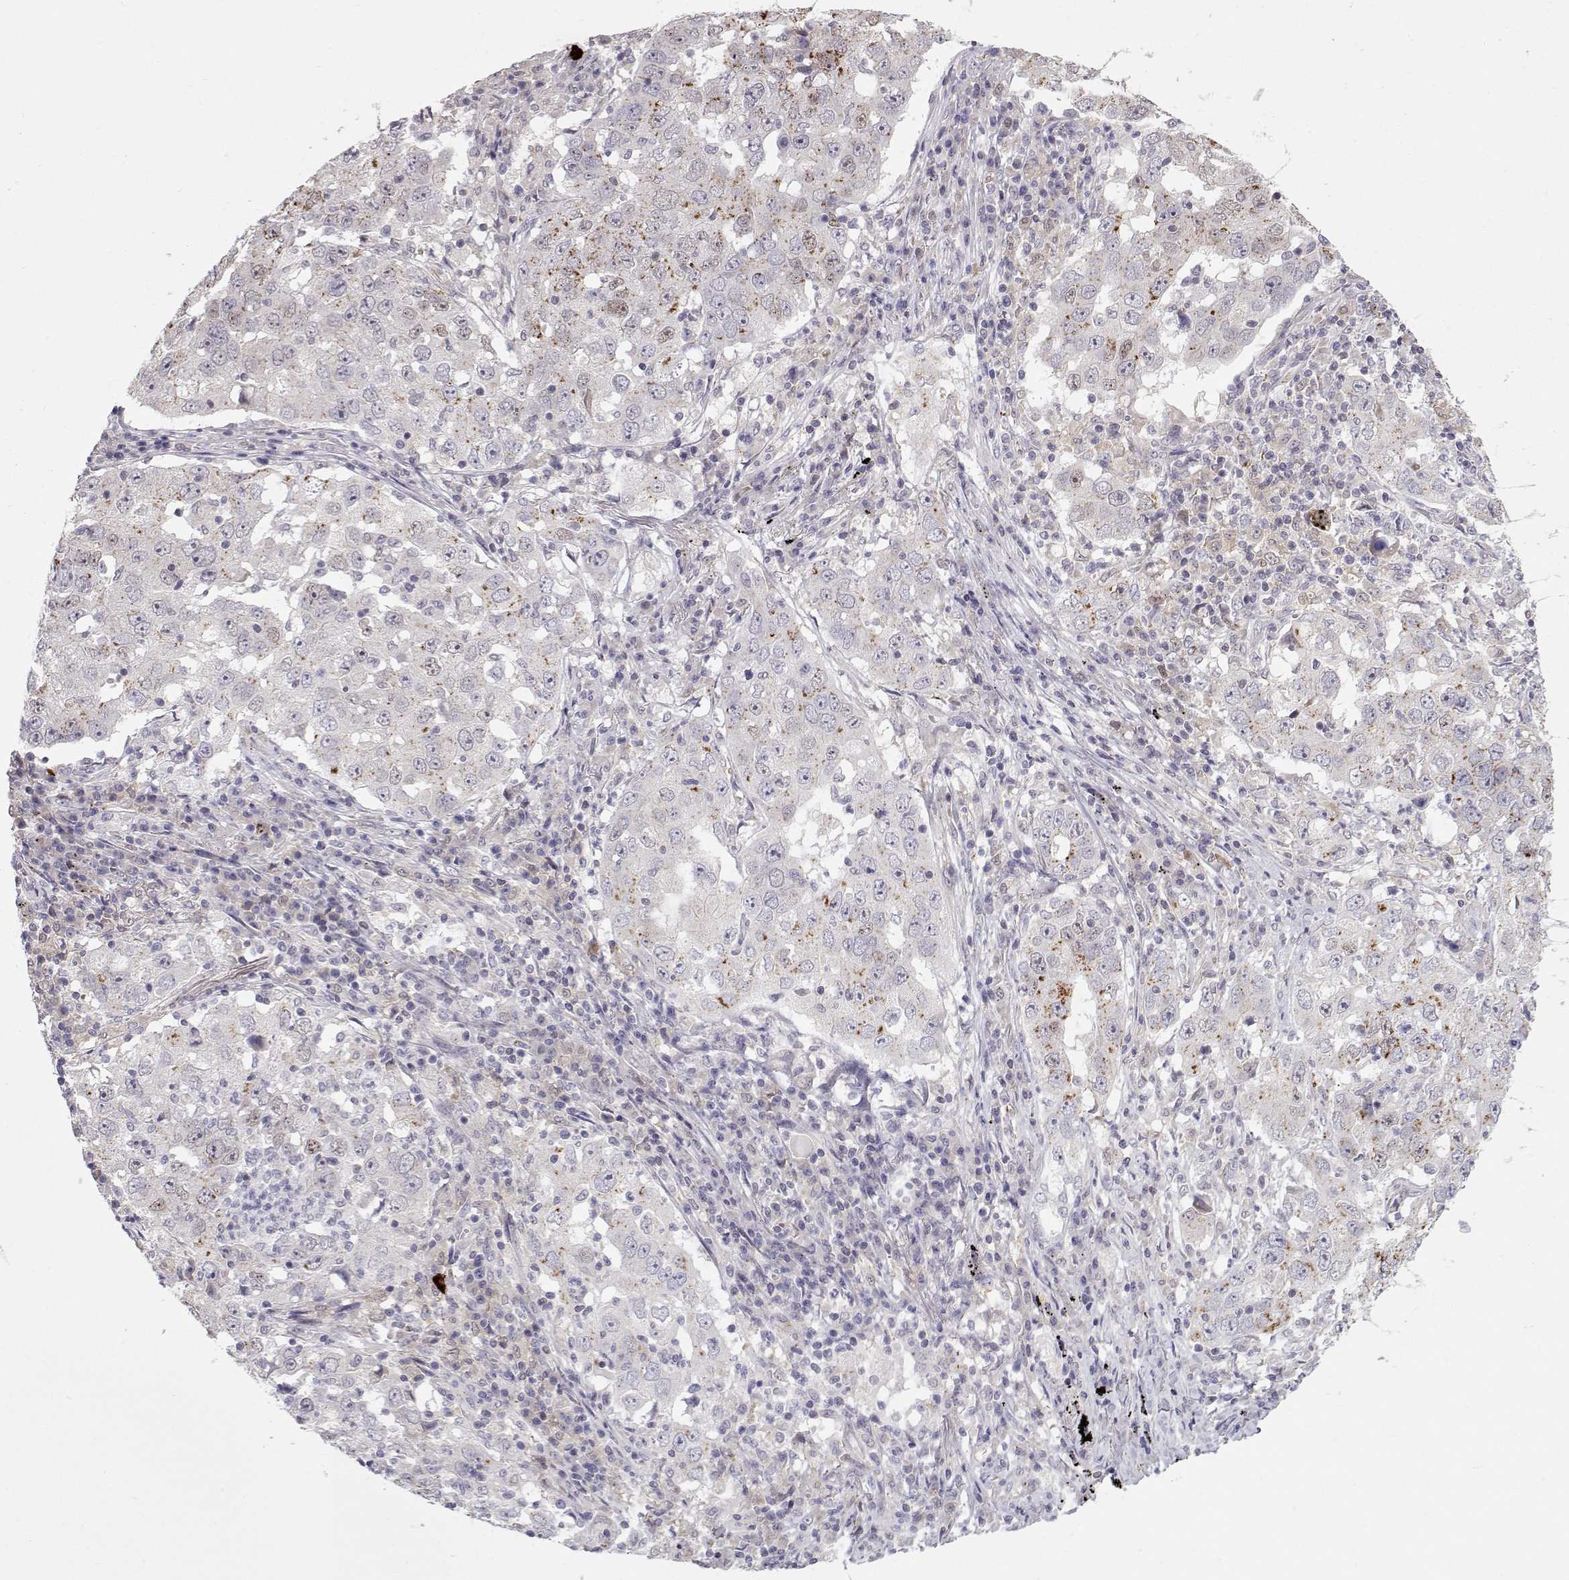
{"staining": {"intensity": "moderate", "quantity": "<25%", "location": "cytoplasmic/membranous"}, "tissue": "lung cancer", "cell_type": "Tumor cells", "image_type": "cancer", "snomed": [{"axis": "morphology", "description": "Adenocarcinoma, NOS"}, {"axis": "topography", "description": "Lung"}], "caption": "Protein expression by IHC demonstrates moderate cytoplasmic/membranous staining in approximately <25% of tumor cells in lung adenocarcinoma.", "gene": "NPVF", "patient": {"sex": "male", "age": 73}}